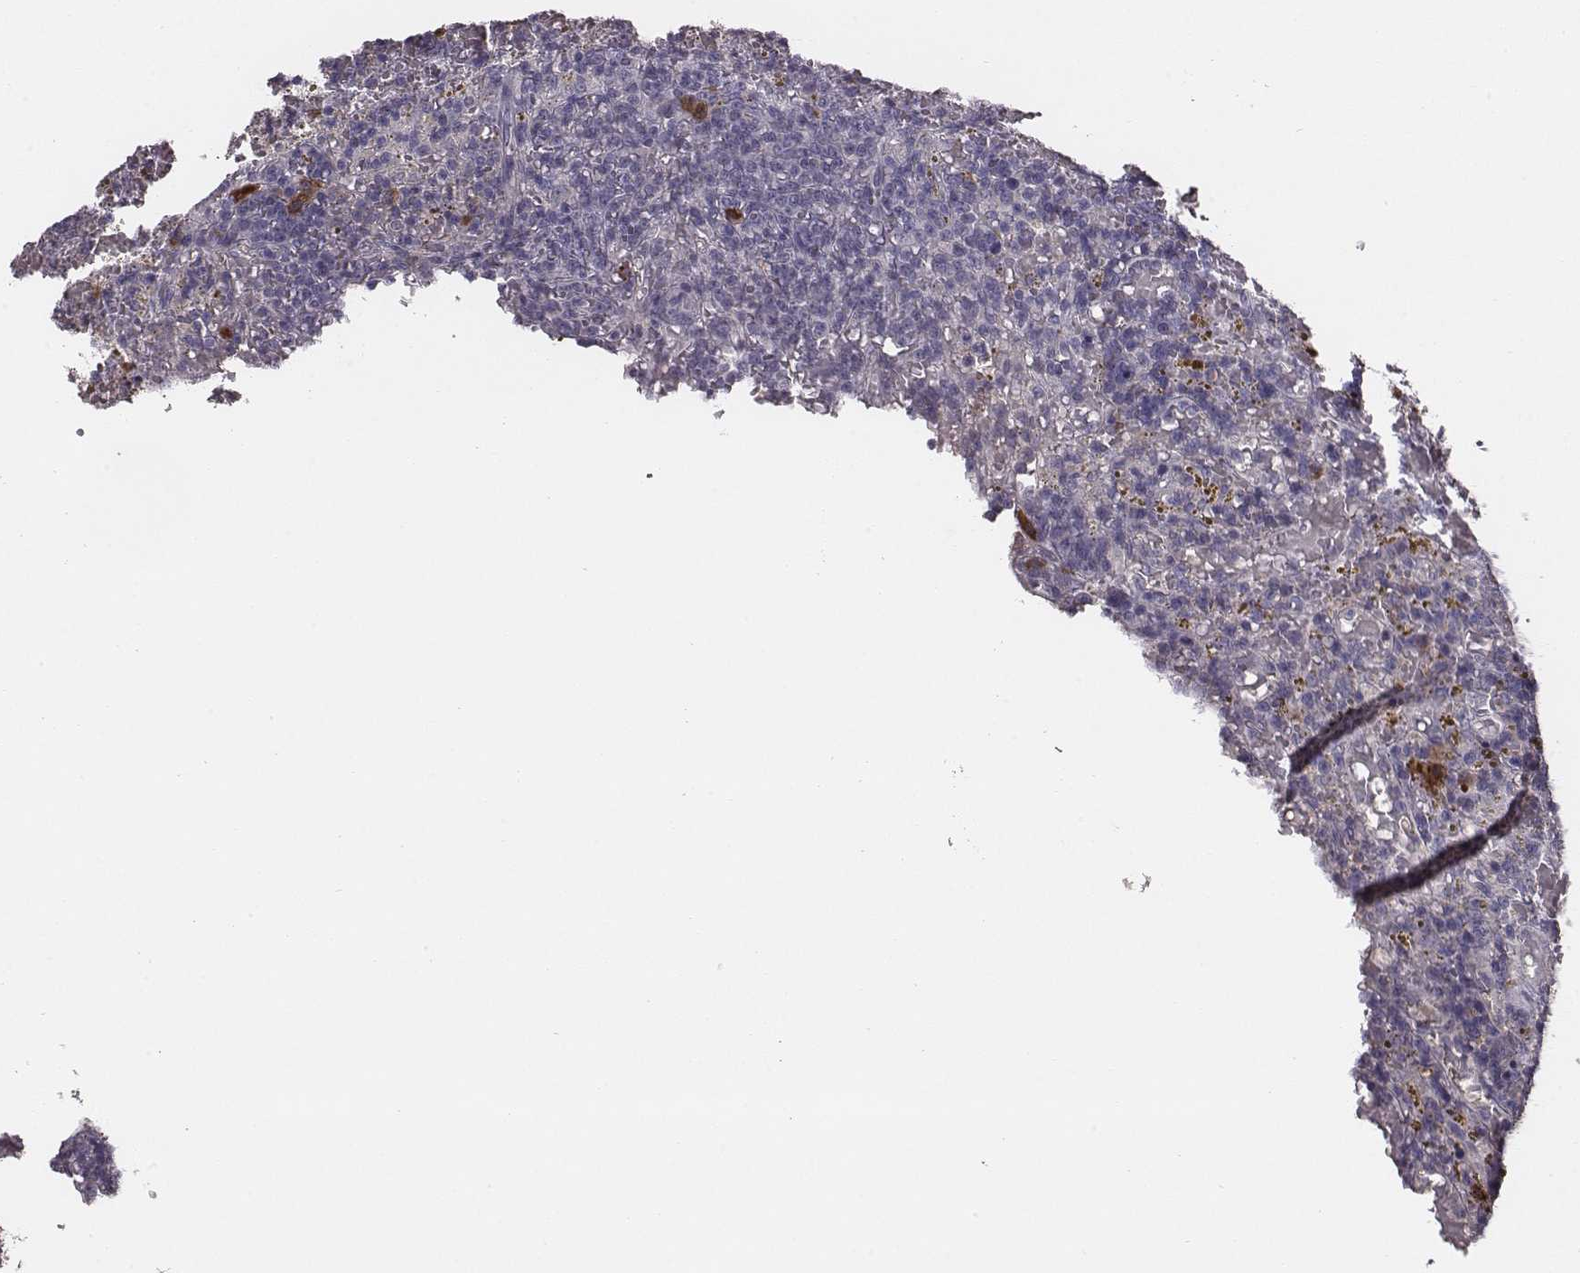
{"staining": {"intensity": "negative", "quantity": "none", "location": "none"}, "tissue": "lymphoma", "cell_type": "Tumor cells", "image_type": "cancer", "snomed": [{"axis": "morphology", "description": "Malignant lymphoma, non-Hodgkin's type, Low grade"}, {"axis": "topography", "description": "Spleen"}], "caption": "High power microscopy histopathology image of an IHC micrograph of lymphoma, revealing no significant staining in tumor cells.", "gene": "SLC22A6", "patient": {"sex": "female", "age": 65}}